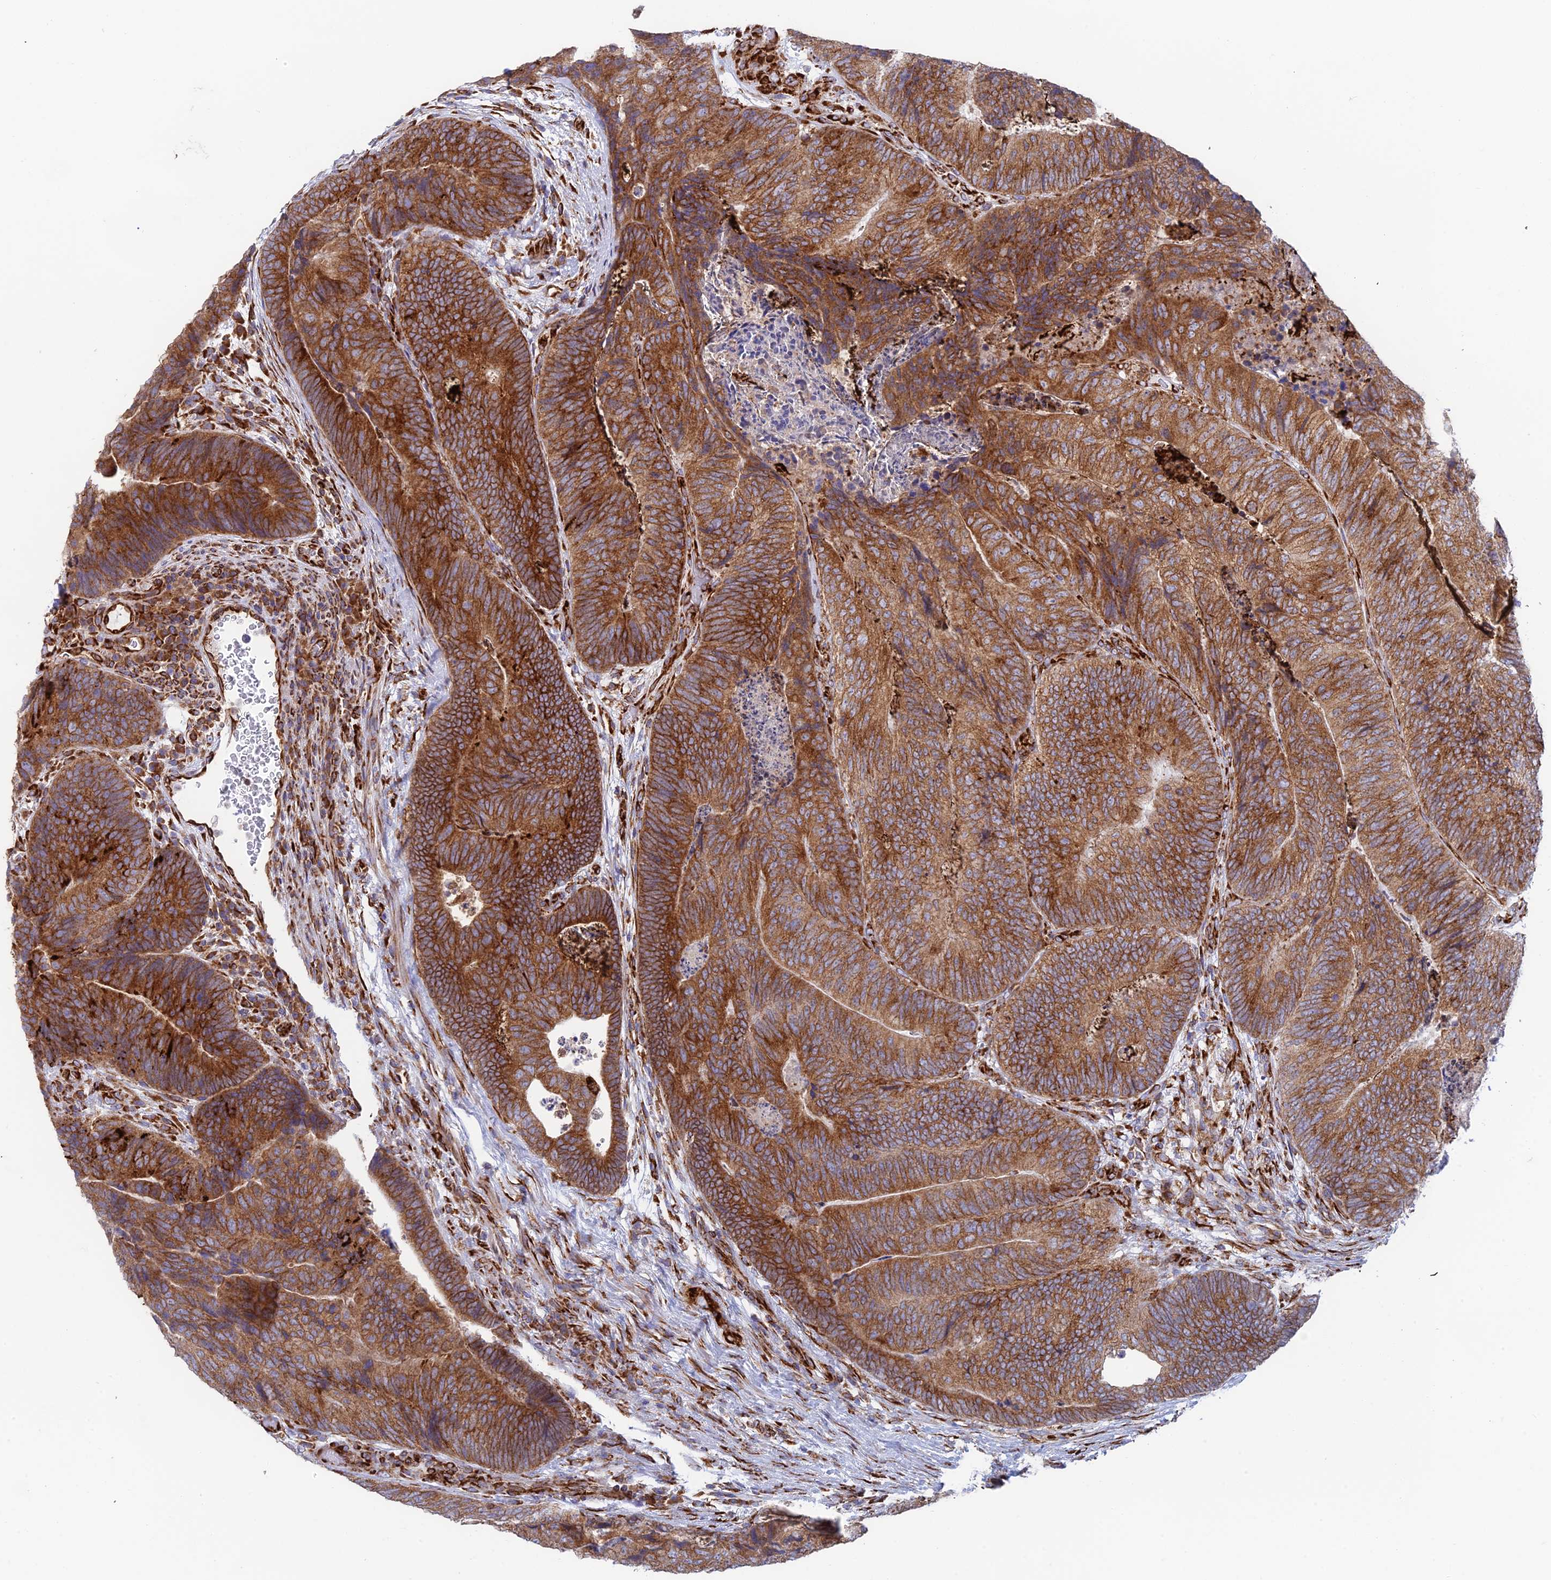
{"staining": {"intensity": "strong", "quantity": ">75%", "location": "cytoplasmic/membranous"}, "tissue": "colorectal cancer", "cell_type": "Tumor cells", "image_type": "cancer", "snomed": [{"axis": "morphology", "description": "Adenocarcinoma, NOS"}, {"axis": "topography", "description": "Colon"}], "caption": "Strong cytoplasmic/membranous staining is appreciated in about >75% of tumor cells in colorectal adenocarcinoma.", "gene": "CCDC69", "patient": {"sex": "female", "age": 67}}